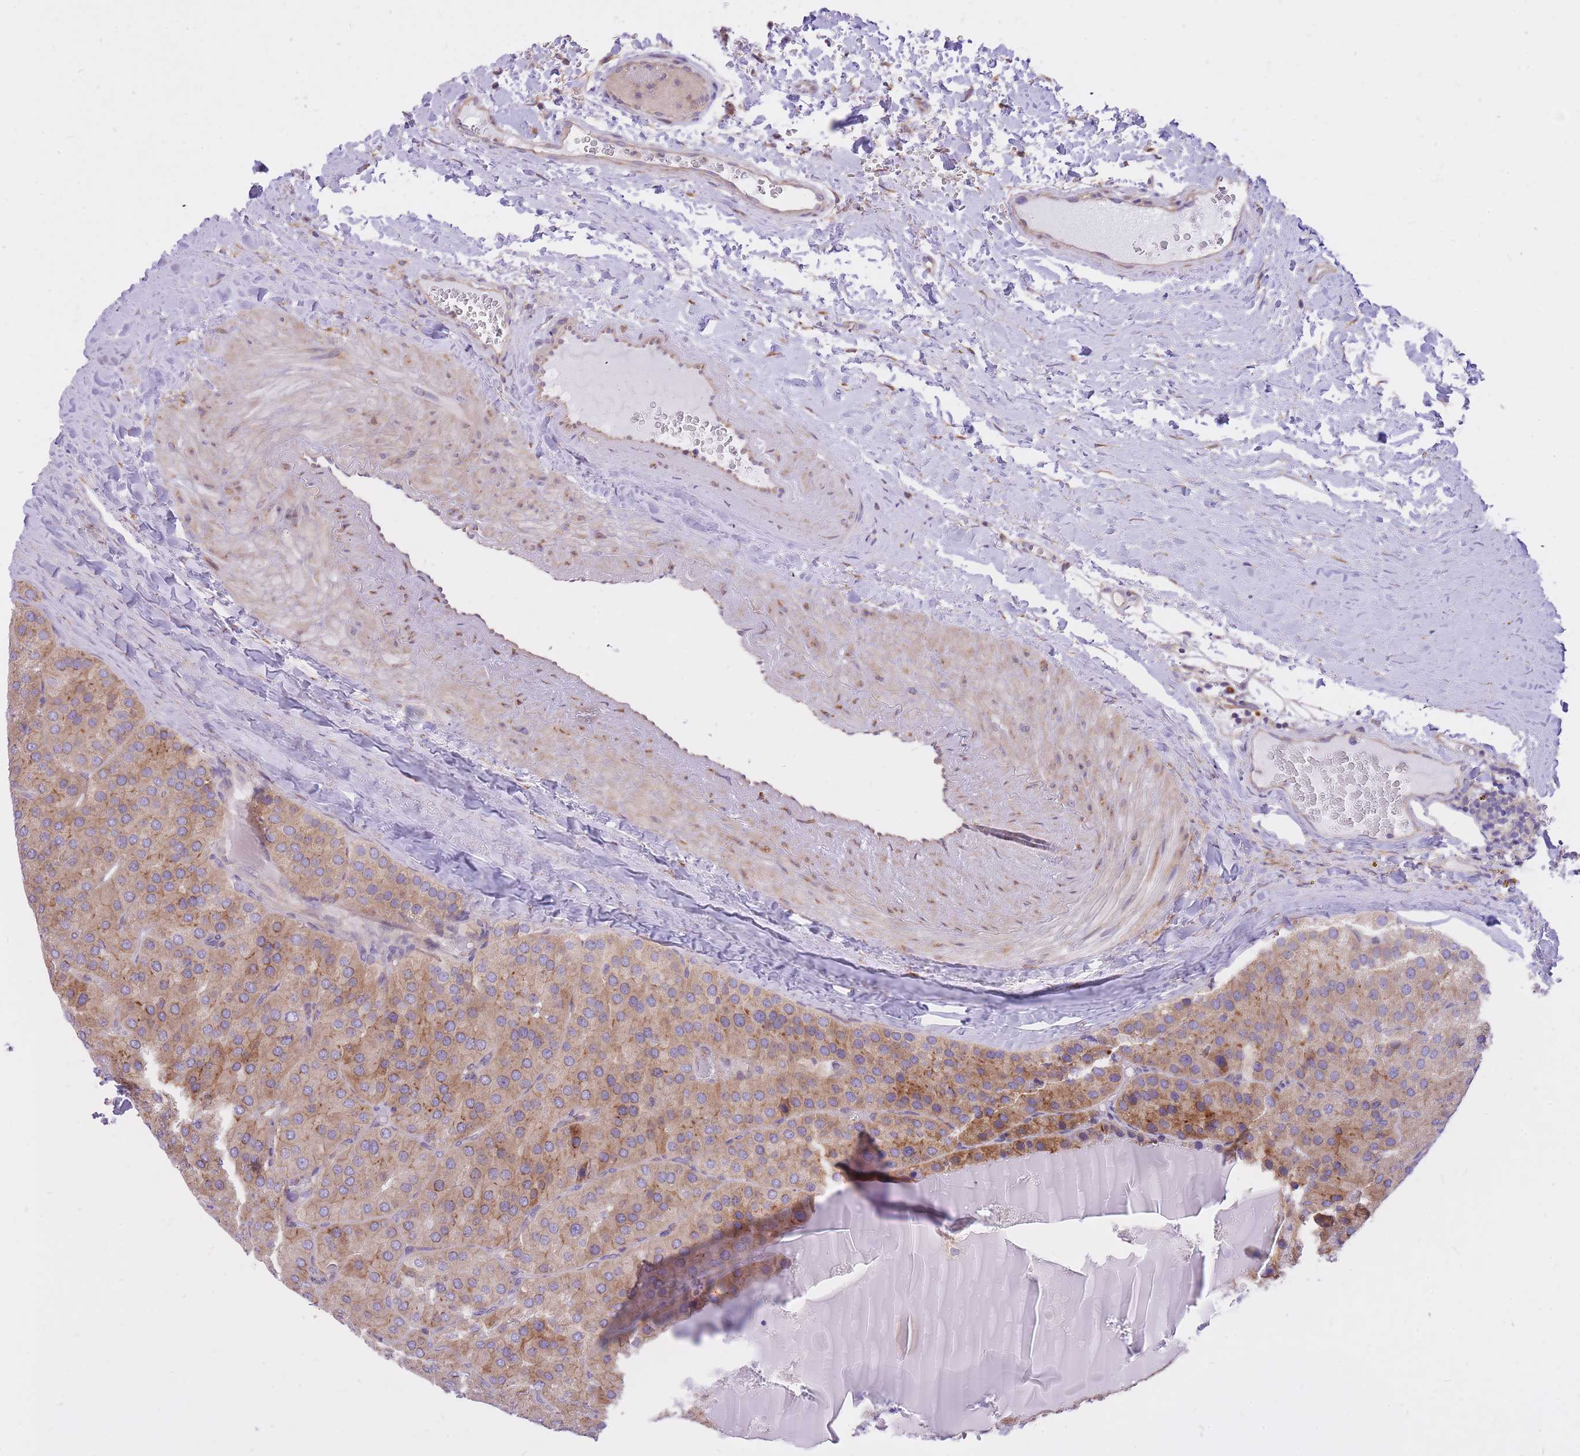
{"staining": {"intensity": "weak", "quantity": ">75%", "location": "cytoplasmic/membranous"}, "tissue": "parathyroid gland", "cell_type": "Glandular cells", "image_type": "normal", "snomed": [{"axis": "morphology", "description": "Normal tissue, NOS"}, {"axis": "morphology", "description": "Adenoma, NOS"}, {"axis": "topography", "description": "Parathyroid gland"}], "caption": "Immunohistochemistry photomicrograph of normal human parathyroid gland stained for a protein (brown), which demonstrates low levels of weak cytoplasmic/membranous staining in about >75% of glandular cells.", "gene": "GBP7", "patient": {"sex": "female", "age": 86}}